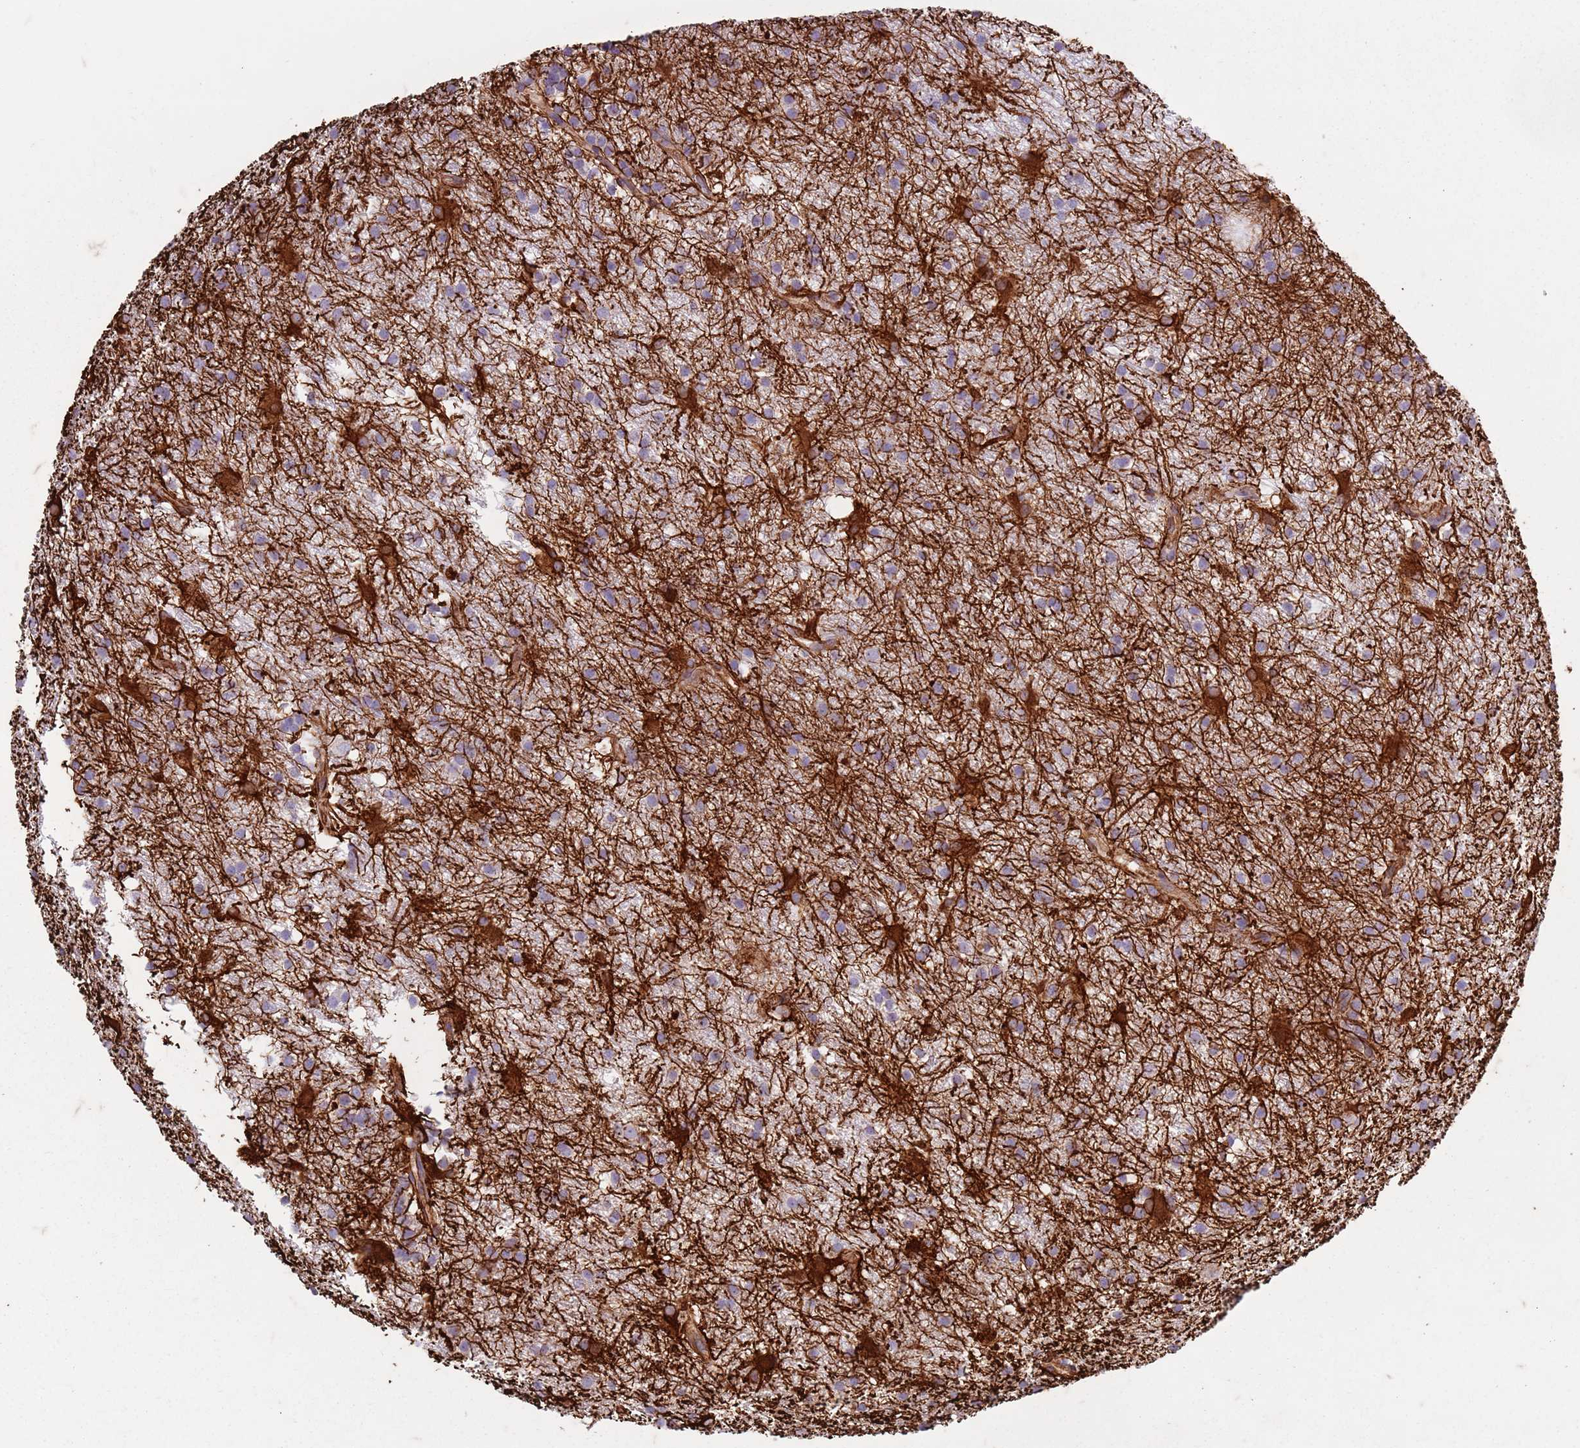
{"staining": {"intensity": "negative", "quantity": "none", "location": "none"}, "tissue": "glioma", "cell_type": "Tumor cells", "image_type": "cancer", "snomed": [{"axis": "morphology", "description": "Glioma, malignant, High grade"}, {"axis": "topography", "description": "Brain"}], "caption": "High-grade glioma (malignant) stained for a protein using IHC reveals no positivity tumor cells.", "gene": "TAS2R38", "patient": {"sex": "male", "age": 77}}